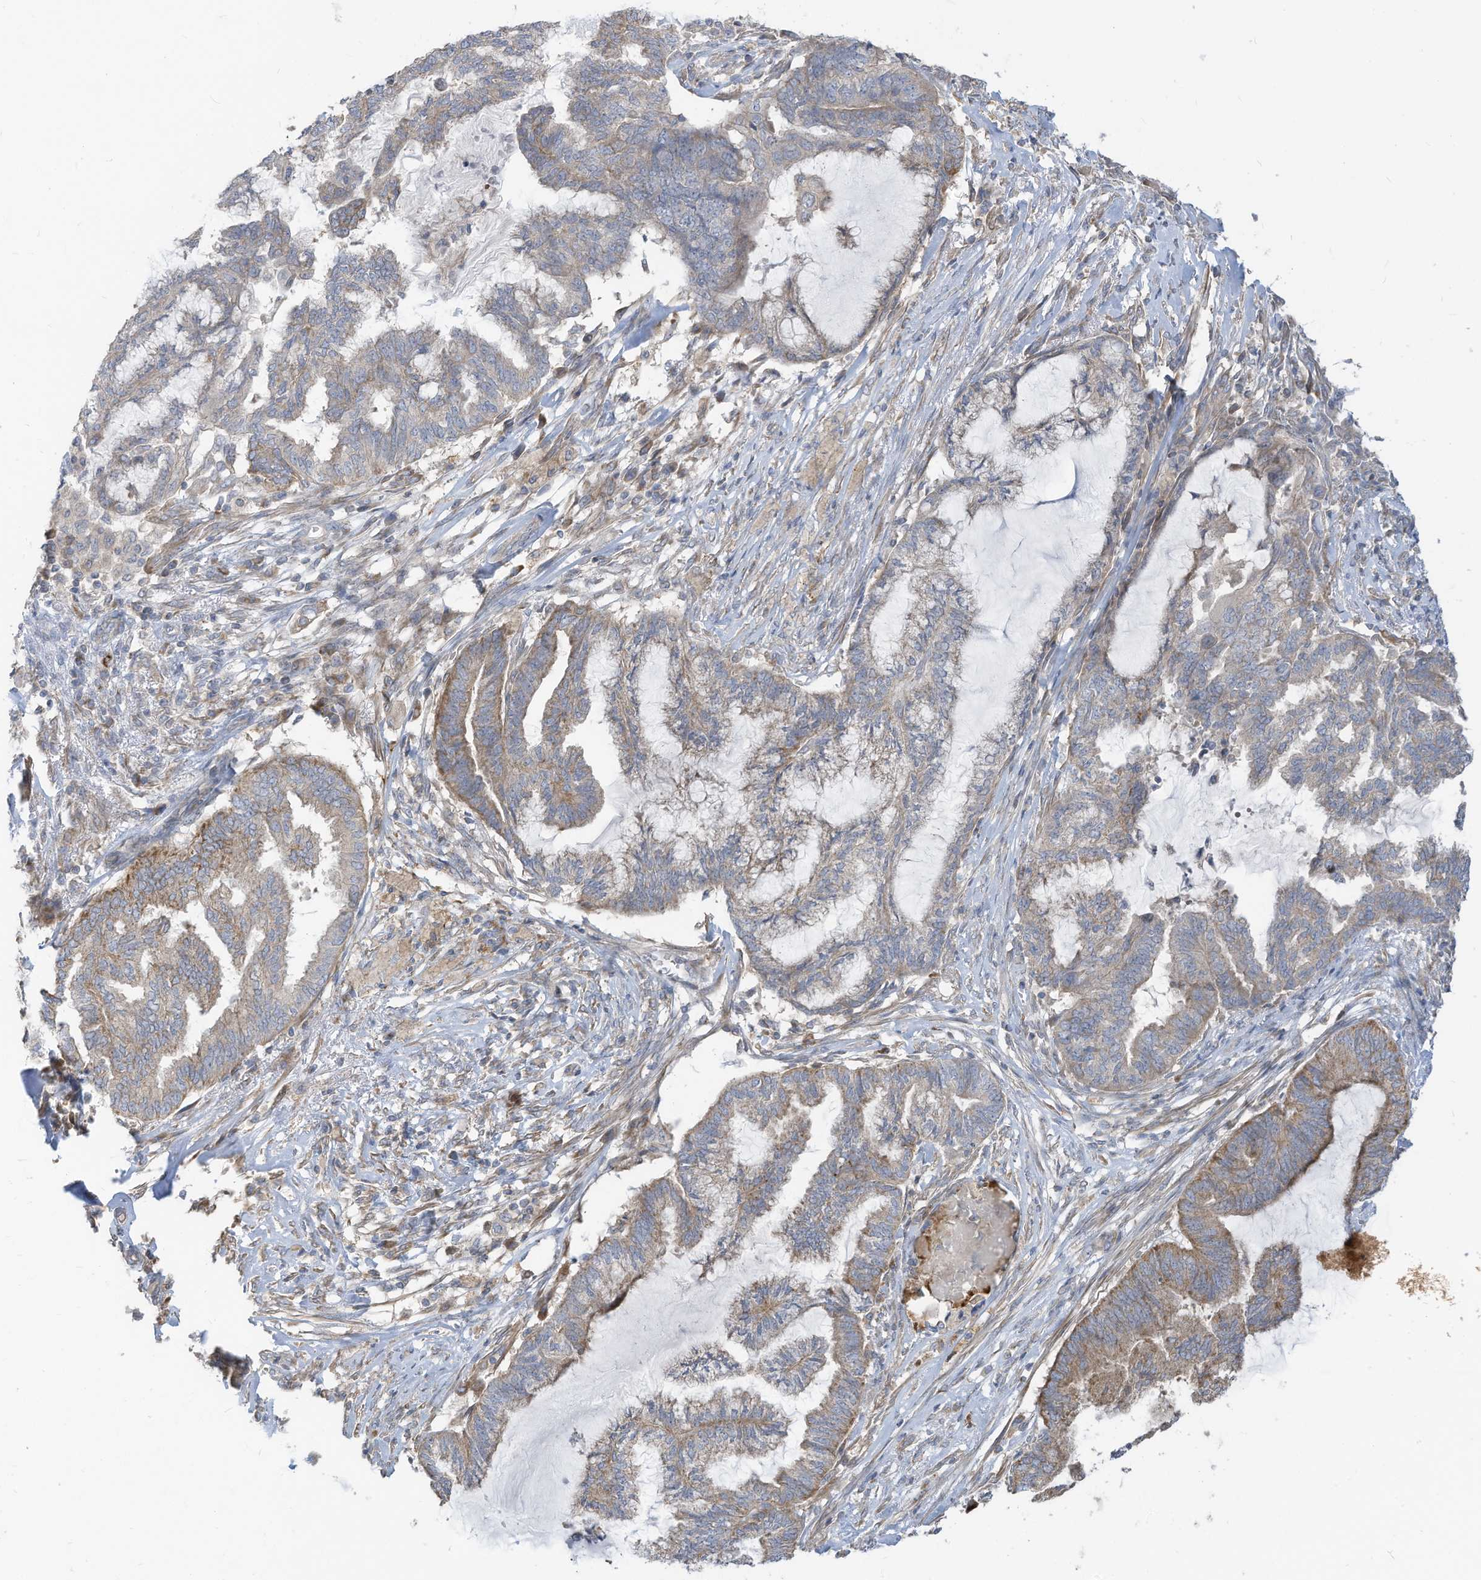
{"staining": {"intensity": "moderate", "quantity": "<25%", "location": "cytoplasmic/membranous"}, "tissue": "endometrial cancer", "cell_type": "Tumor cells", "image_type": "cancer", "snomed": [{"axis": "morphology", "description": "Adenocarcinoma, NOS"}, {"axis": "topography", "description": "Endometrium"}], "caption": "Endometrial cancer (adenocarcinoma) stained with a protein marker reveals moderate staining in tumor cells.", "gene": "GTPBP2", "patient": {"sex": "female", "age": 86}}